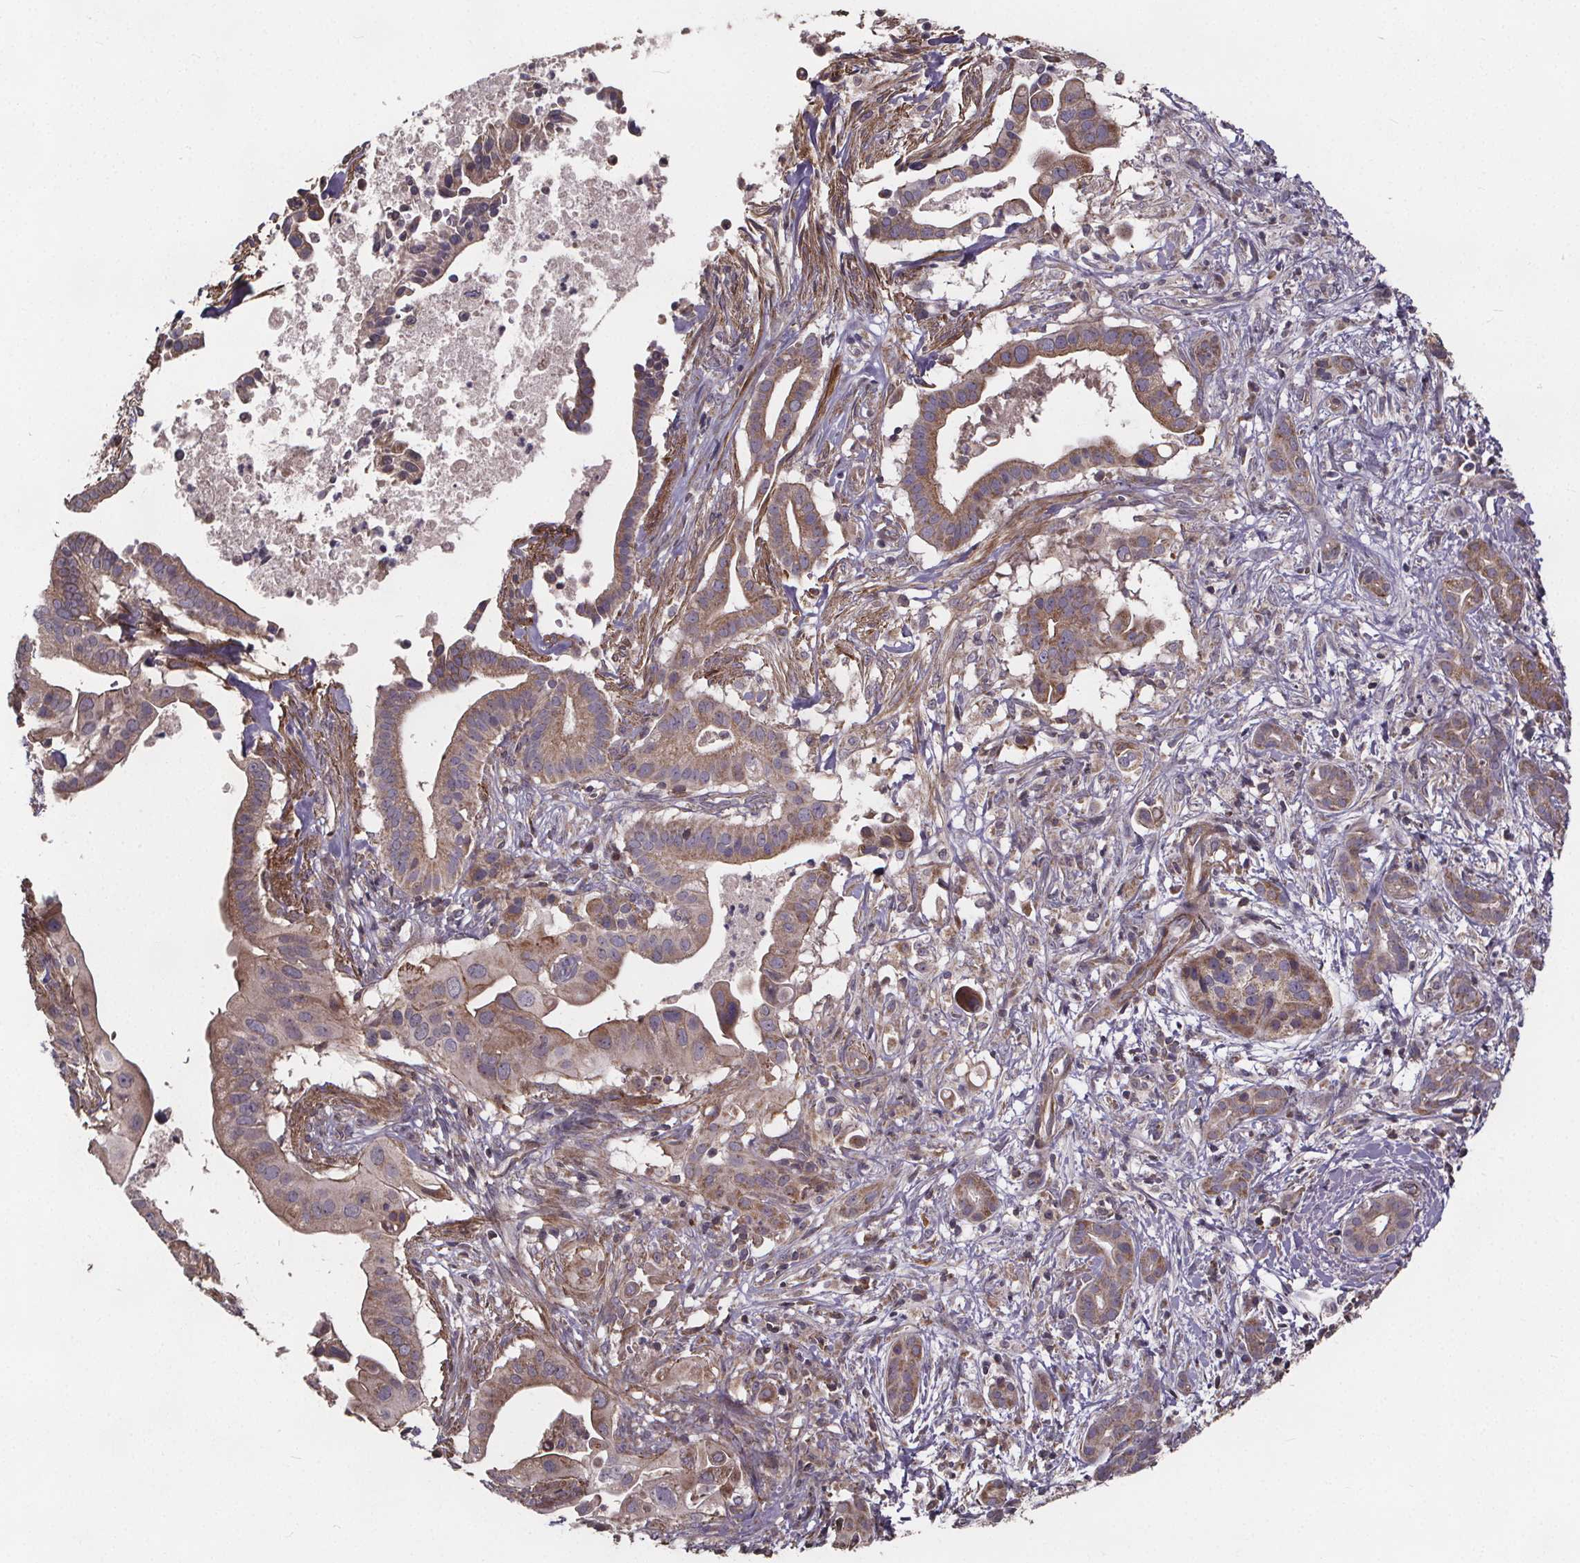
{"staining": {"intensity": "moderate", "quantity": ">75%", "location": "cytoplasmic/membranous"}, "tissue": "pancreatic cancer", "cell_type": "Tumor cells", "image_type": "cancer", "snomed": [{"axis": "morphology", "description": "Adenocarcinoma, NOS"}, {"axis": "topography", "description": "Pancreas"}], "caption": "Brown immunohistochemical staining in human pancreatic cancer (adenocarcinoma) exhibits moderate cytoplasmic/membranous positivity in approximately >75% of tumor cells.", "gene": "YME1L1", "patient": {"sex": "male", "age": 61}}